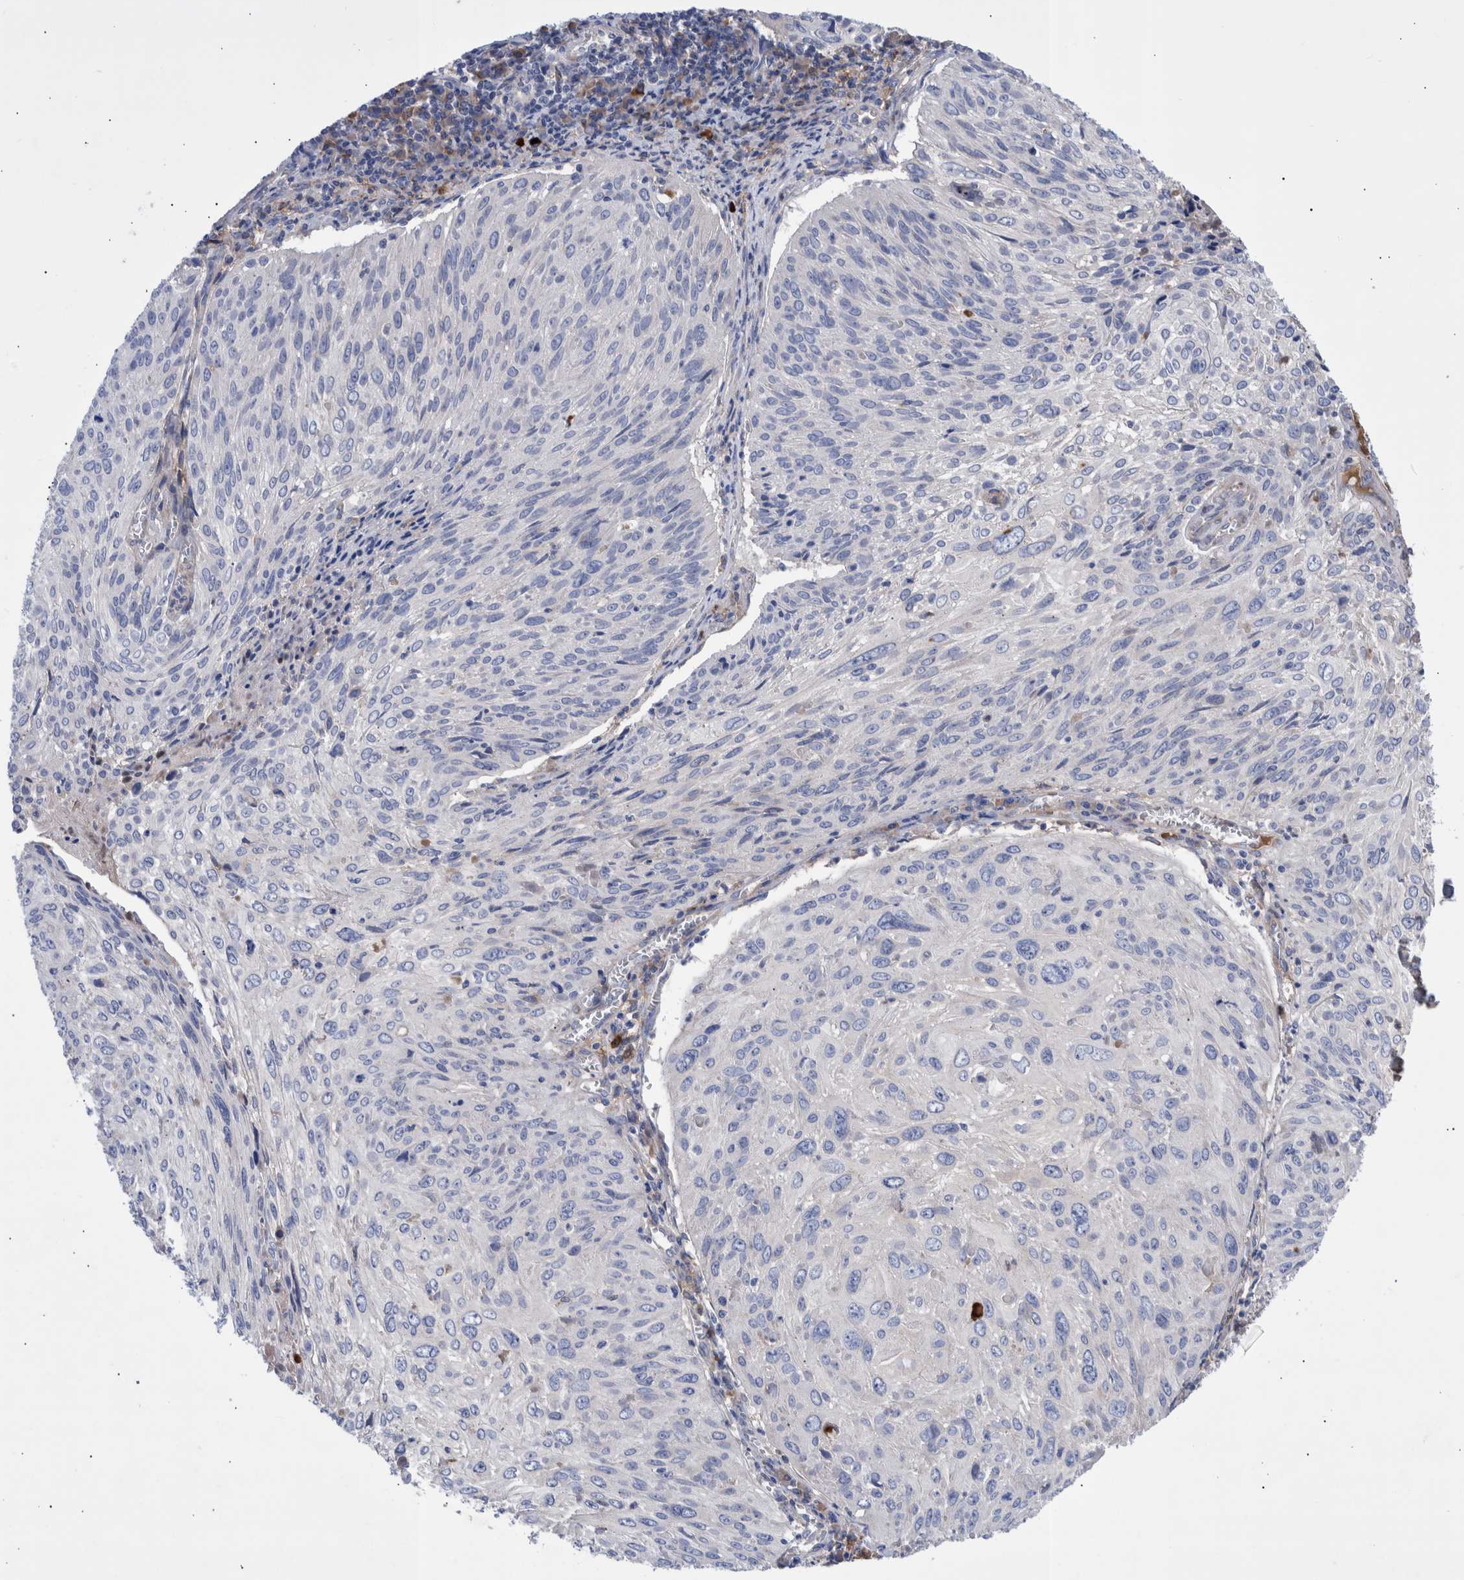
{"staining": {"intensity": "negative", "quantity": "none", "location": "none"}, "tissue": "cervical cancer", "cell_type": "Tumor cells", "image_type": "cancer", "snomed": [{"axis": "morphology", "description": "Squamous cell carcinoma, NOS"}, {"axis": "topography", "description": "Cervix"}], "caption": "Human cervical cancer (squamous cell carcinoma) stained for a protein using IHC demonstrates no positivity in tumor cells.", "gene": "DLL4", "patient": {"sex": "female", "age": 51}}